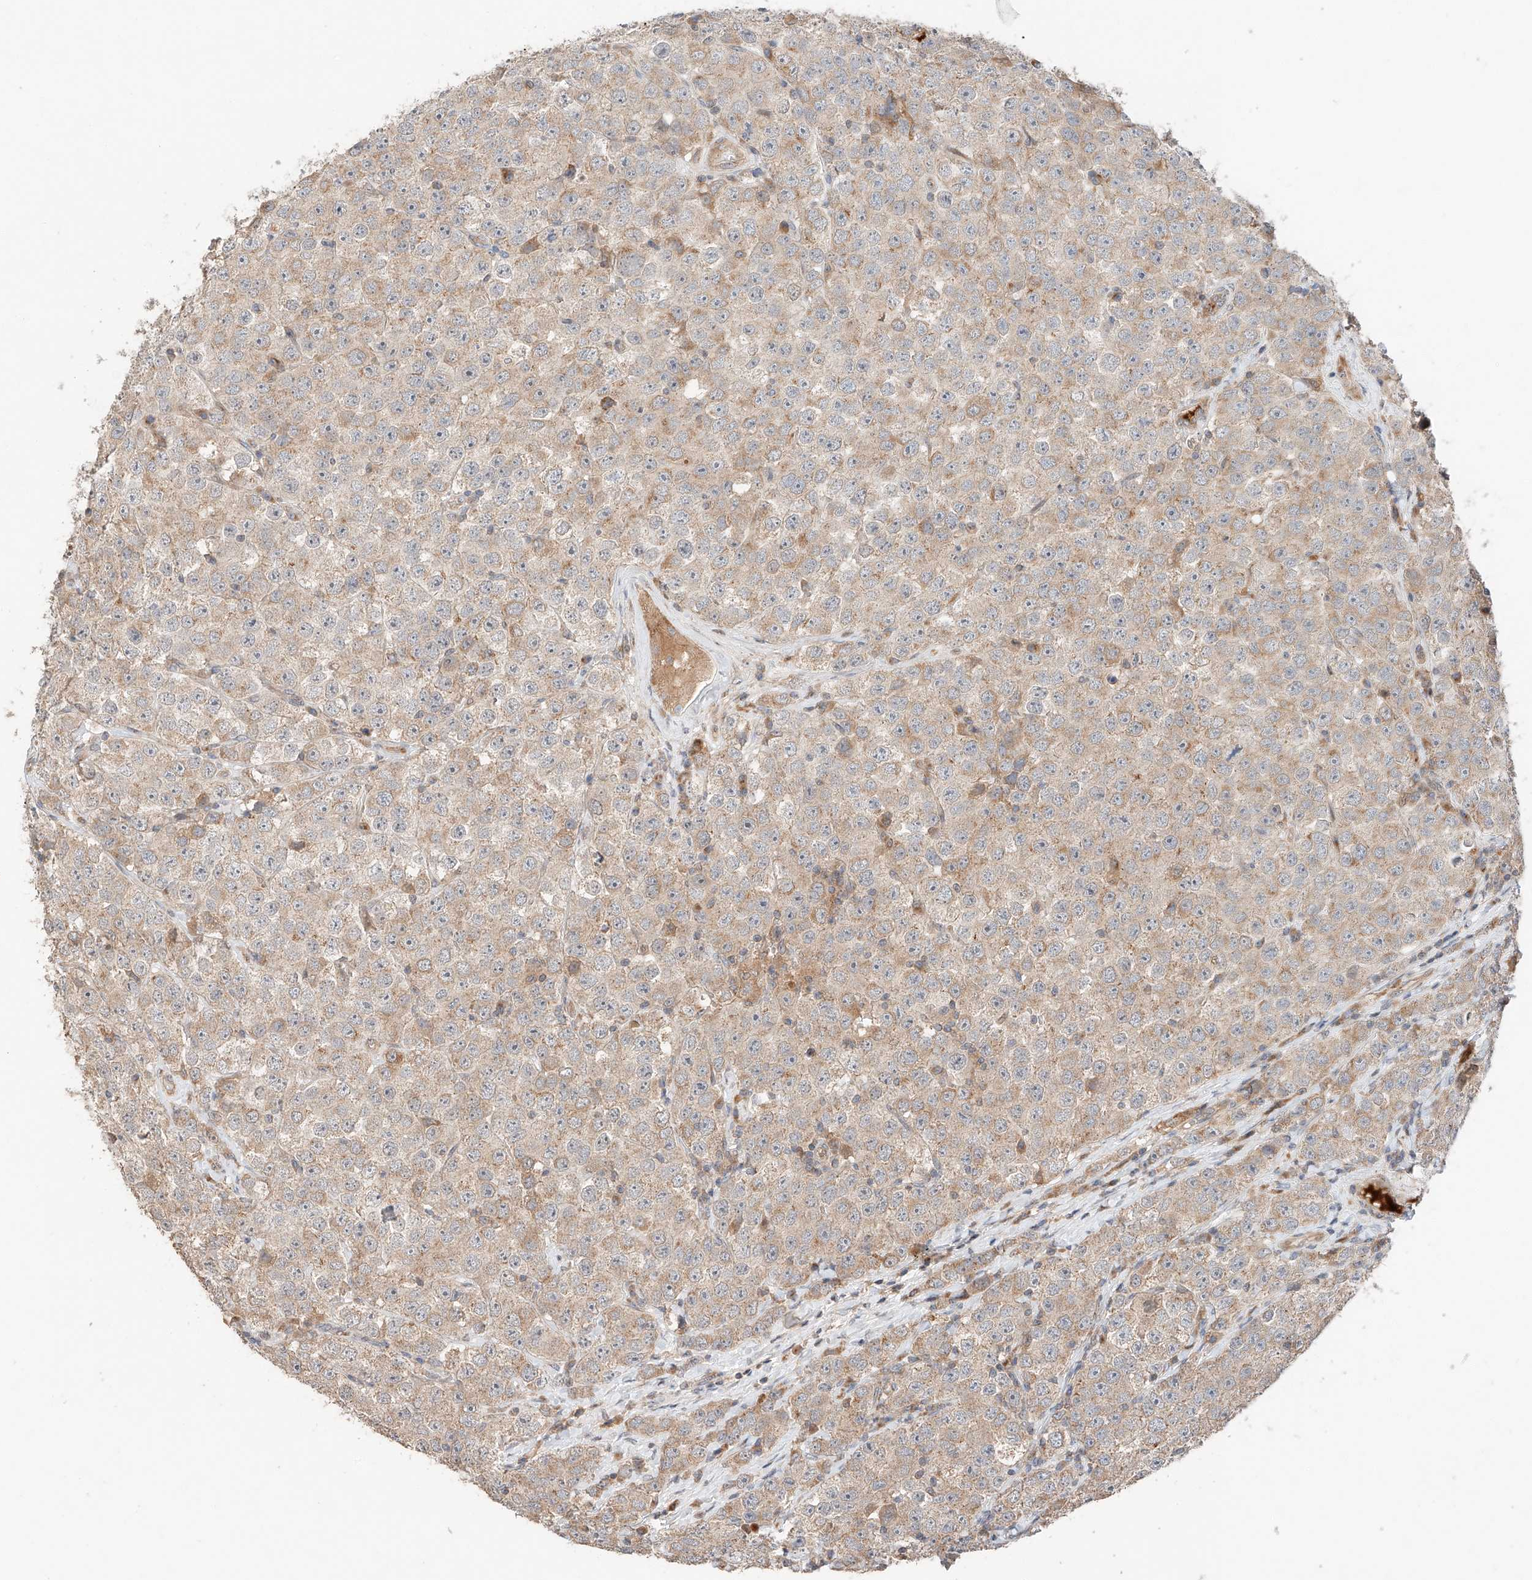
{"staining": {"intensity": "weak", "quantity": "25%-75%", "location": "cytoplasmic/membranous"}, "tissue": "testis cancer", "cell_type": "Tumor cells", "image_type": "cancer", "snomed": [{"axis": "morphology", "description": "Seminoma, NOS"}, {"axis": "topography", "description": "Testis"}], "caption": "An immunohistochemistry photomicrograph of tumor tissue is shown. Protein staining in brown highlights weak cytoplasmic/membranous positivity in seminoma (testis) within tumor cells.", "gene": "XPNPEP1", "patient": {"sex": "male", "age": 28}}